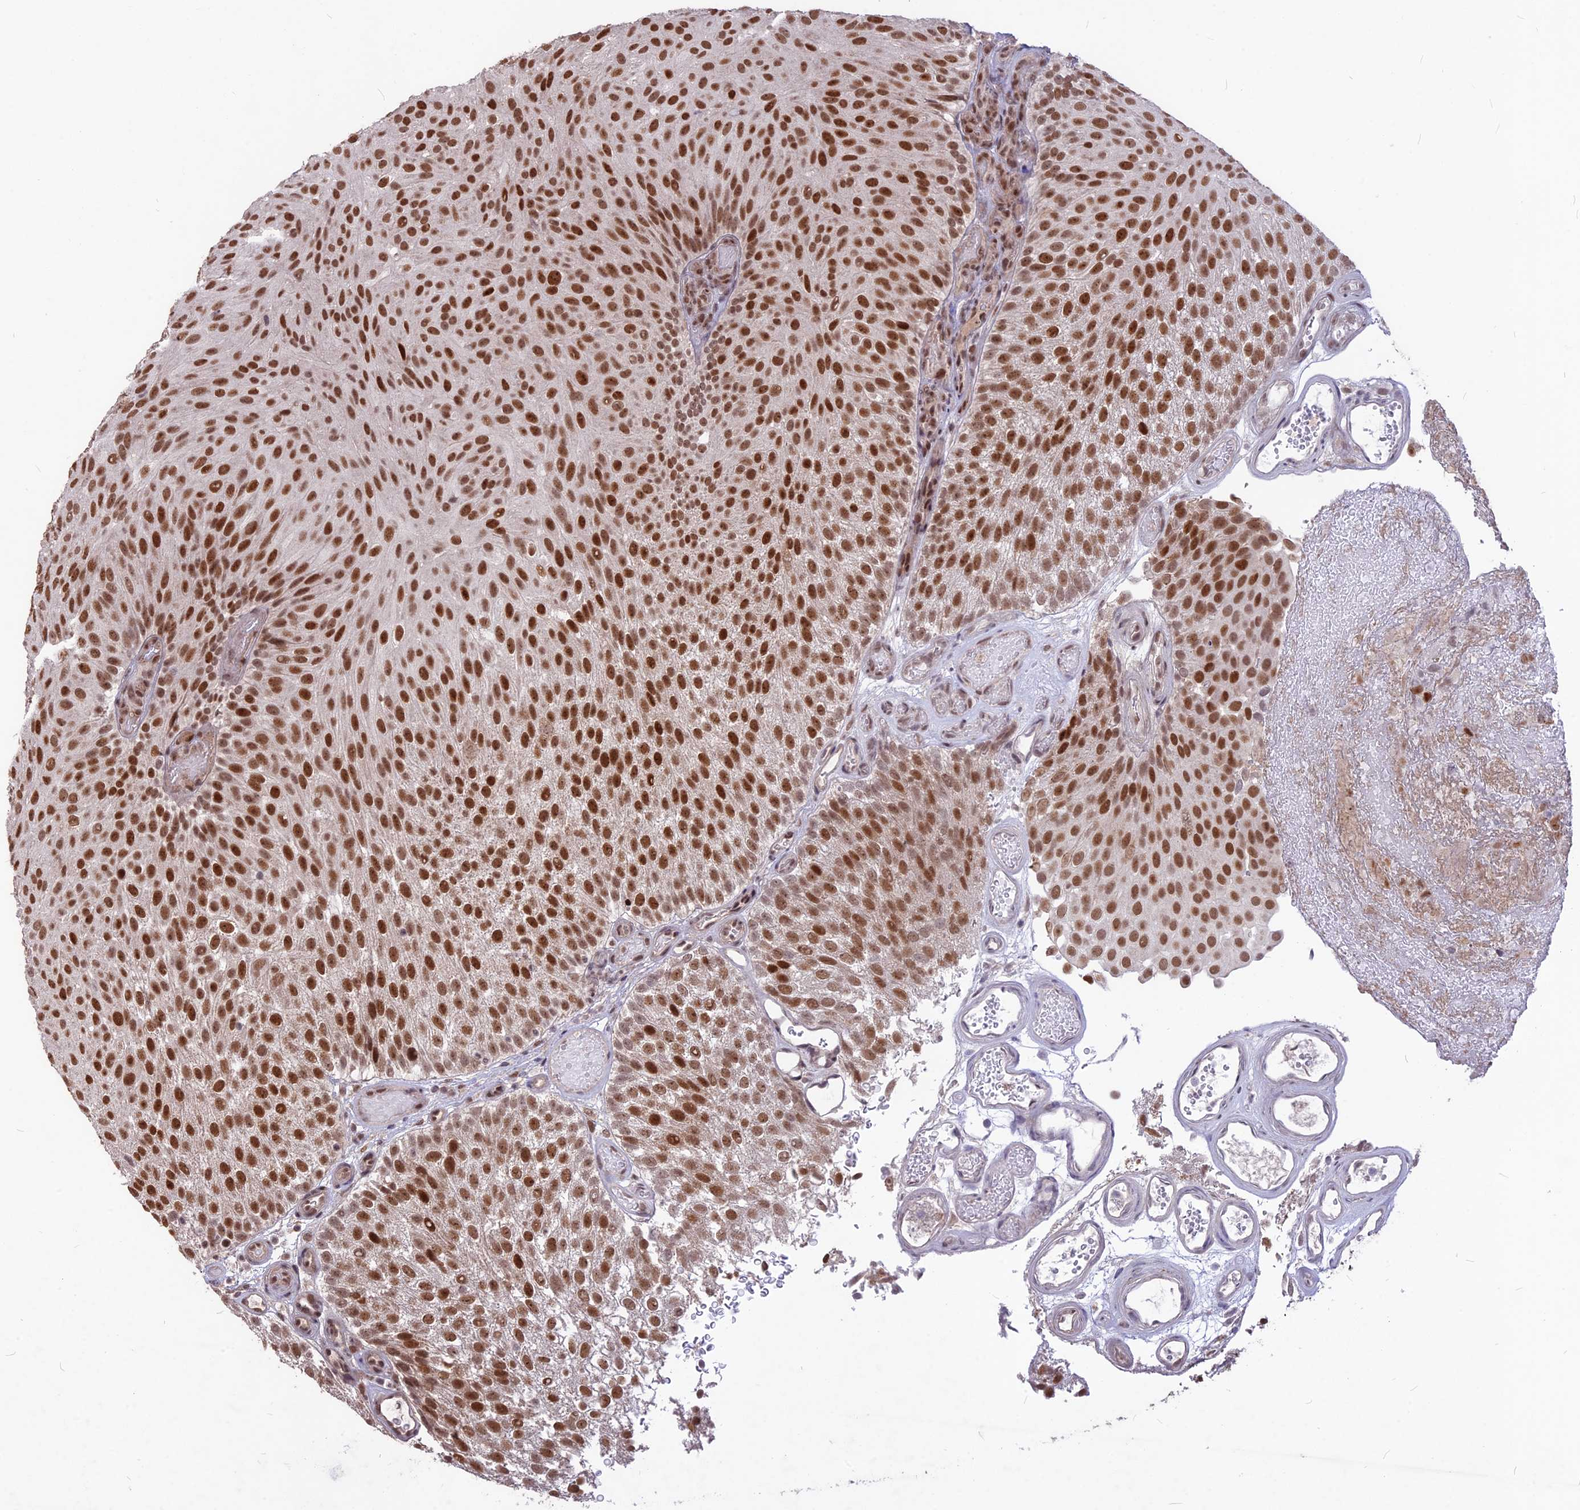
{"staining": {"intensity": "strong", "quantity": ">75%", "location": "nuclear"}, "tissue": "urothelial cancer", "cell_type": "Tumor cells", "image_type": "cancer", "snomed": [{"axis": "morphology", "description": "Urothelial carcinoma, Low grade"}, {"axis": "topography", "description": "Urinary bladder"}], "caption": "Tumor cells exhibit strong nuclear positivity in about >75% of cells in urothelial cancer. (IHC, brightfield microscopy, high magnification).", "gene": "DIS3", "patient": {"sex": "male", "age": 78}}